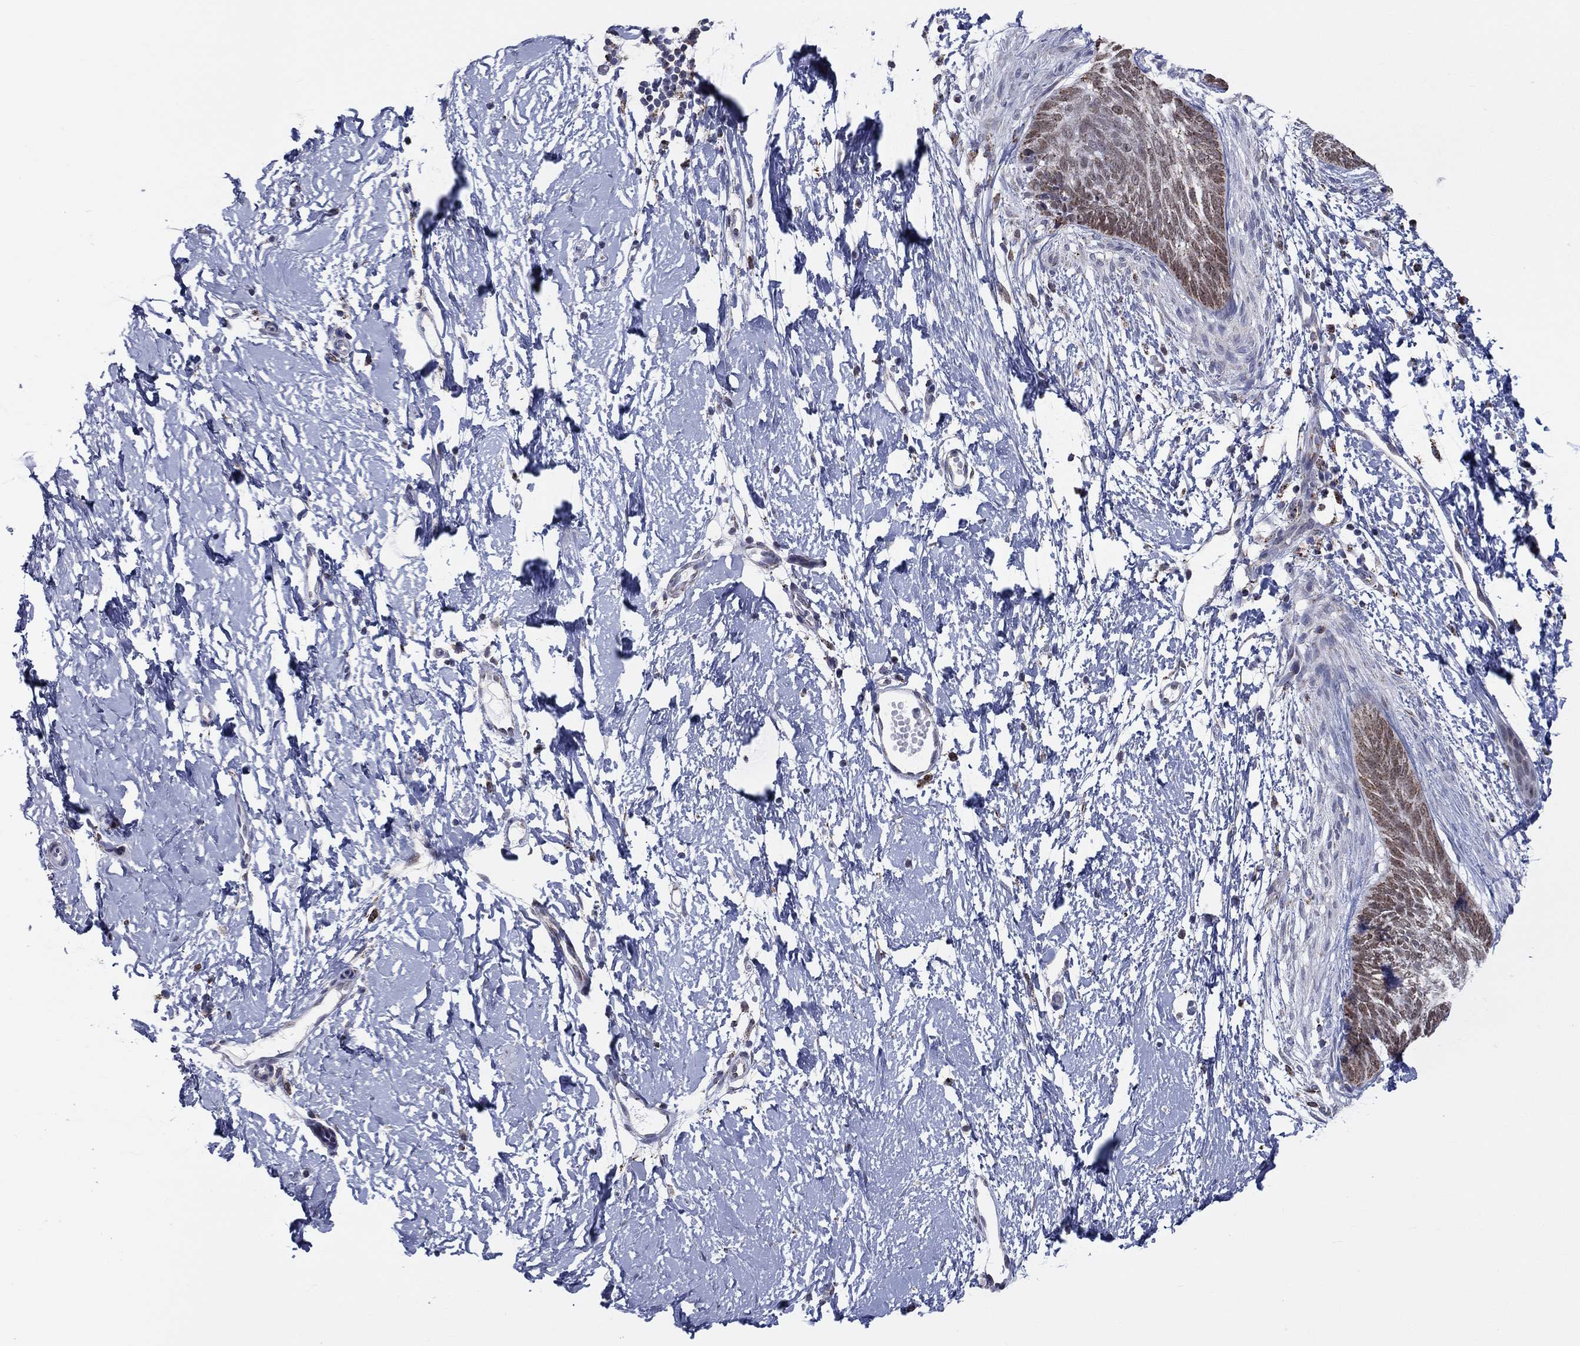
{"staining": {"intensity": "moderate", "quantity": "25%-75%", "location": "cytoplasmic/membranous"}, "tissue": "skin cancer", "cell_type": "Tumor cells", "image_type": "cancer", "snomed": [{"axis": "morphology", "description": "Normal tissue, NOS"}, {"axis": "morphology", "description": "Basal cell carcinoma"}, {"axis": "topography", "description": "Skin"}], "caption": "Skin cancer tissue exhibits moderate cytoplasmic/membranous staining in approximately 25%-75% of tumor cells", "gene": "KISS1R", "patient": {"sex": "male", "age": 84}}